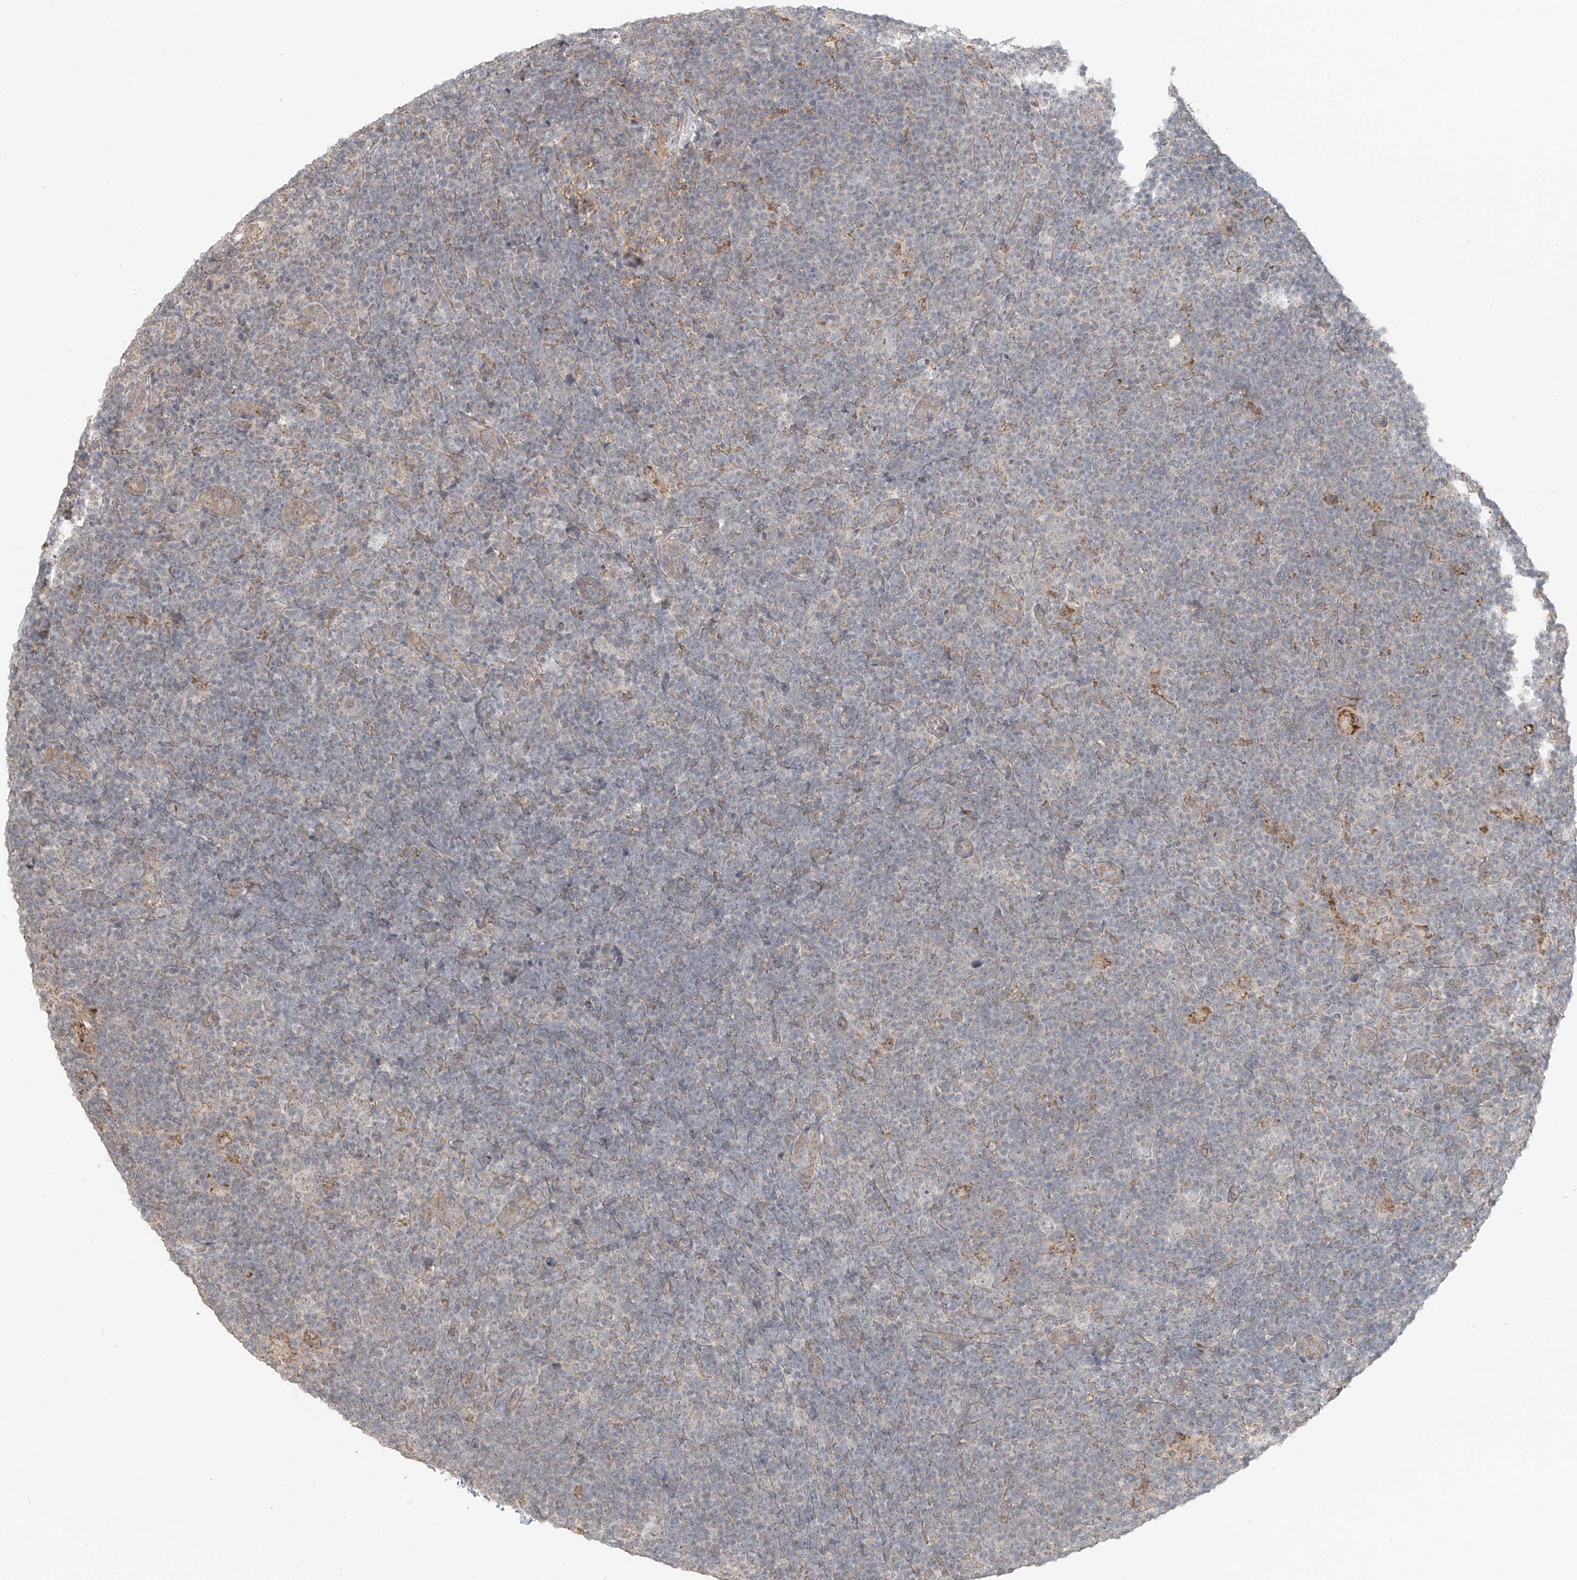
{"staining": {"intensity": "negative", "quantity": "none", "location": "none"}, "tissue": "lymphoma", "cell_type": "Tumor cells", "image_type": "cancer", "snomed": [{"axis": "morphology", "description": "Hodgkin's disease, NOS"}, {"axis": "topography", "description": "Lymph node"}], "caption": "Tumor cells are negative for protein expression in human Hodgkin's disease.", "gene": "ABCD1", "patient": {"sex": "female", "age": 57}}